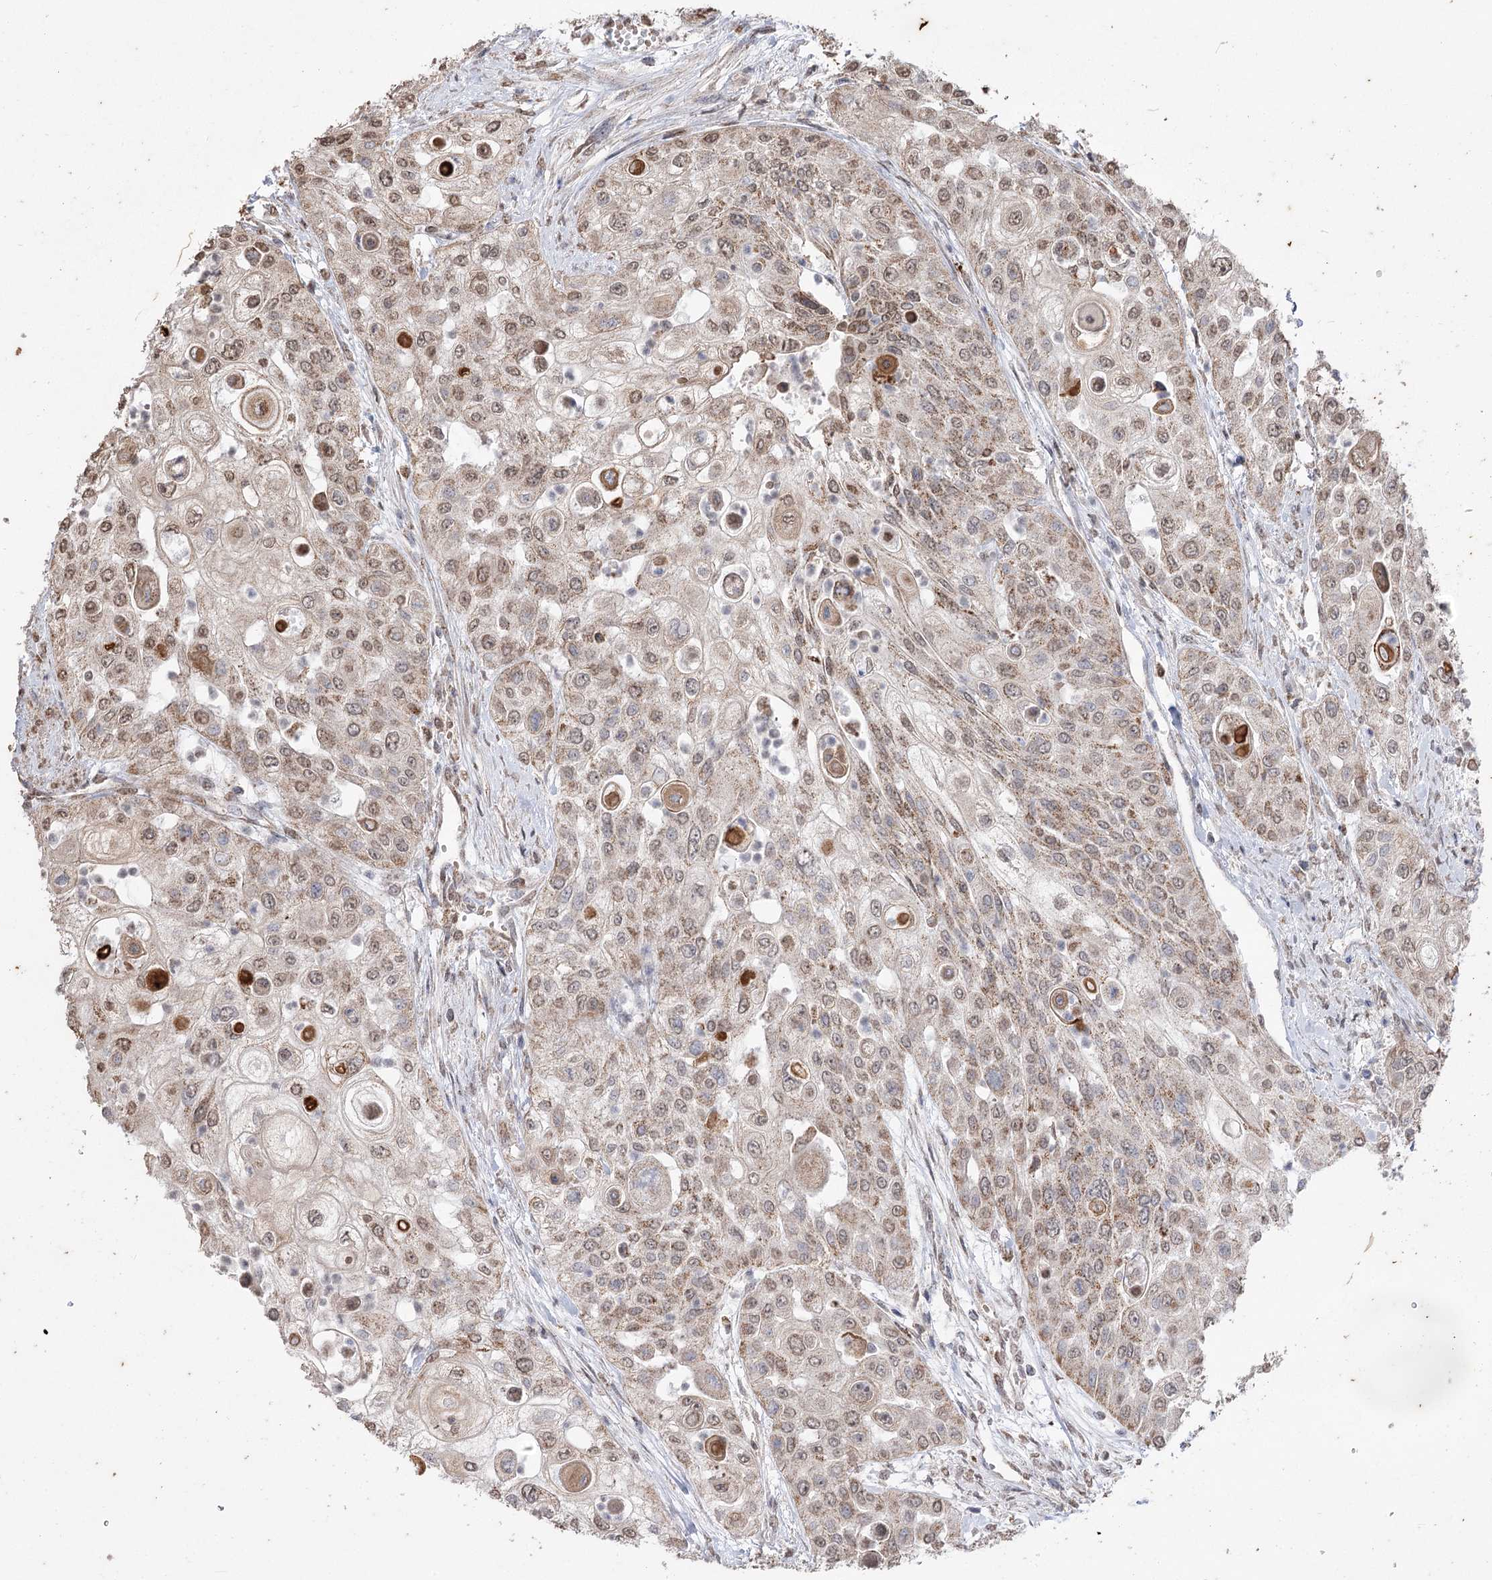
{"staining": {"intensity": "moderate", "quantity": ">75%", "location": "cytoplasmic/membranous"}, "tissue": "urothelial cancer", "cell_type": "Tumor cells", "image_type": "cancer", "snomed": [{"axis": "morphology", "description": "Urothelial carcinoma, High grade"}, {"axis": "topography", "description": "Urinary bladder"}], "caption": "This image displays immunohistochemistry staining of human high-grade urothelial carcinoma, with medium moderate cytoplasmic/membranous expression in about >75% of tumor cells.", "gene": "ZSCAN23", "patient": {"sex": "female", "age": 79}}